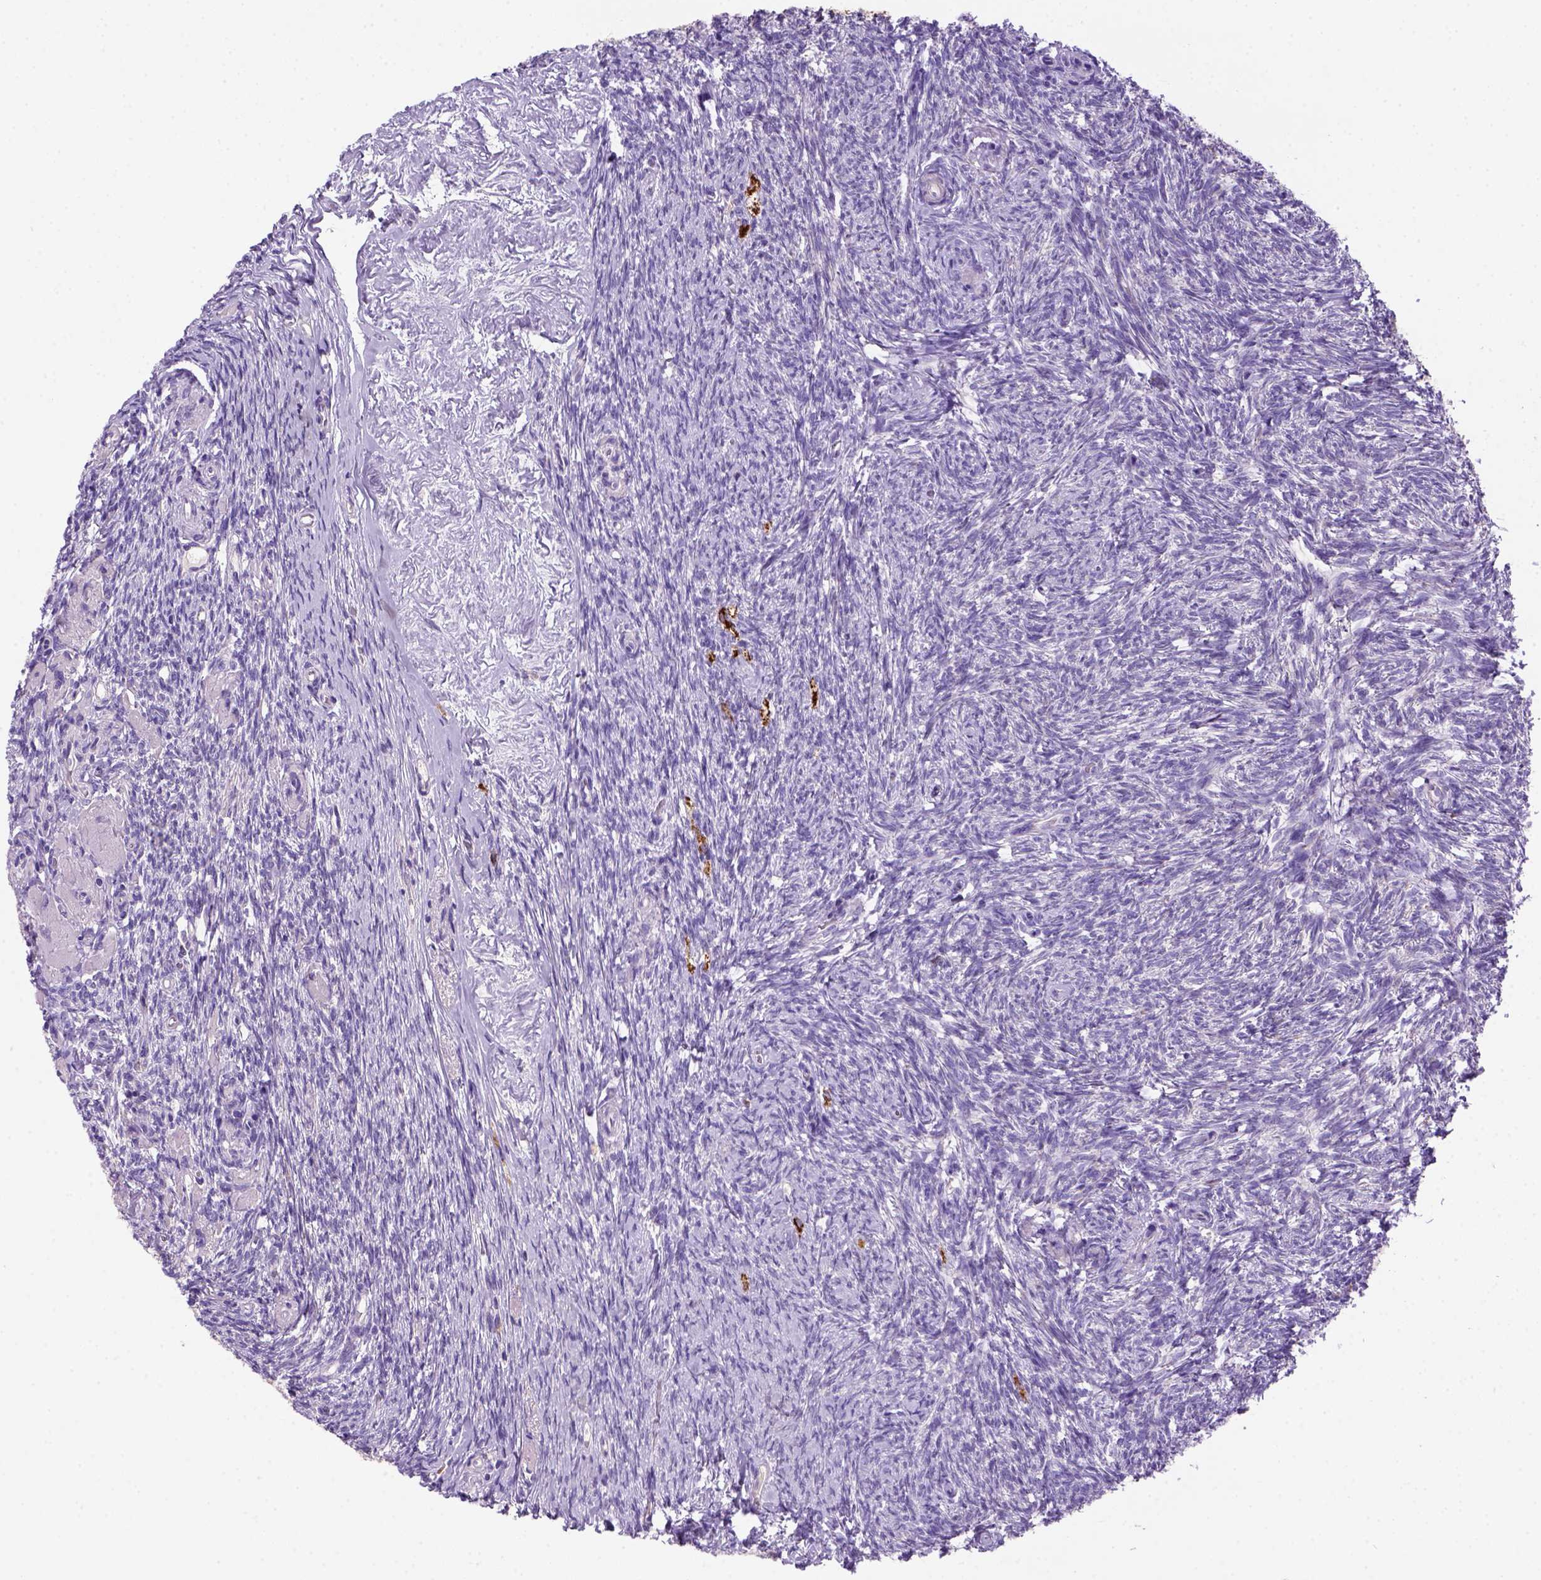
{"staining": {"intensity": "negative", "quantity": "none", "location": "none"}, "tissue": "ovary", "cell_type": "Follicle cells", "image_type": "normal", "snomed": [{"axis": "morphology", "description": "Normal tissue, NOS"}, {"axis": "topography", "description": "Ovary"}], "caption": "A histopathology image of human ovary is negative for staining in follicle cells. (DAB (3,3'-diaminobenzidine) immunohistochemistry (IHC) with hematoxylin counter stain).", "gene": "CD3E", "patient": {"sex": "female", "age": 72}}